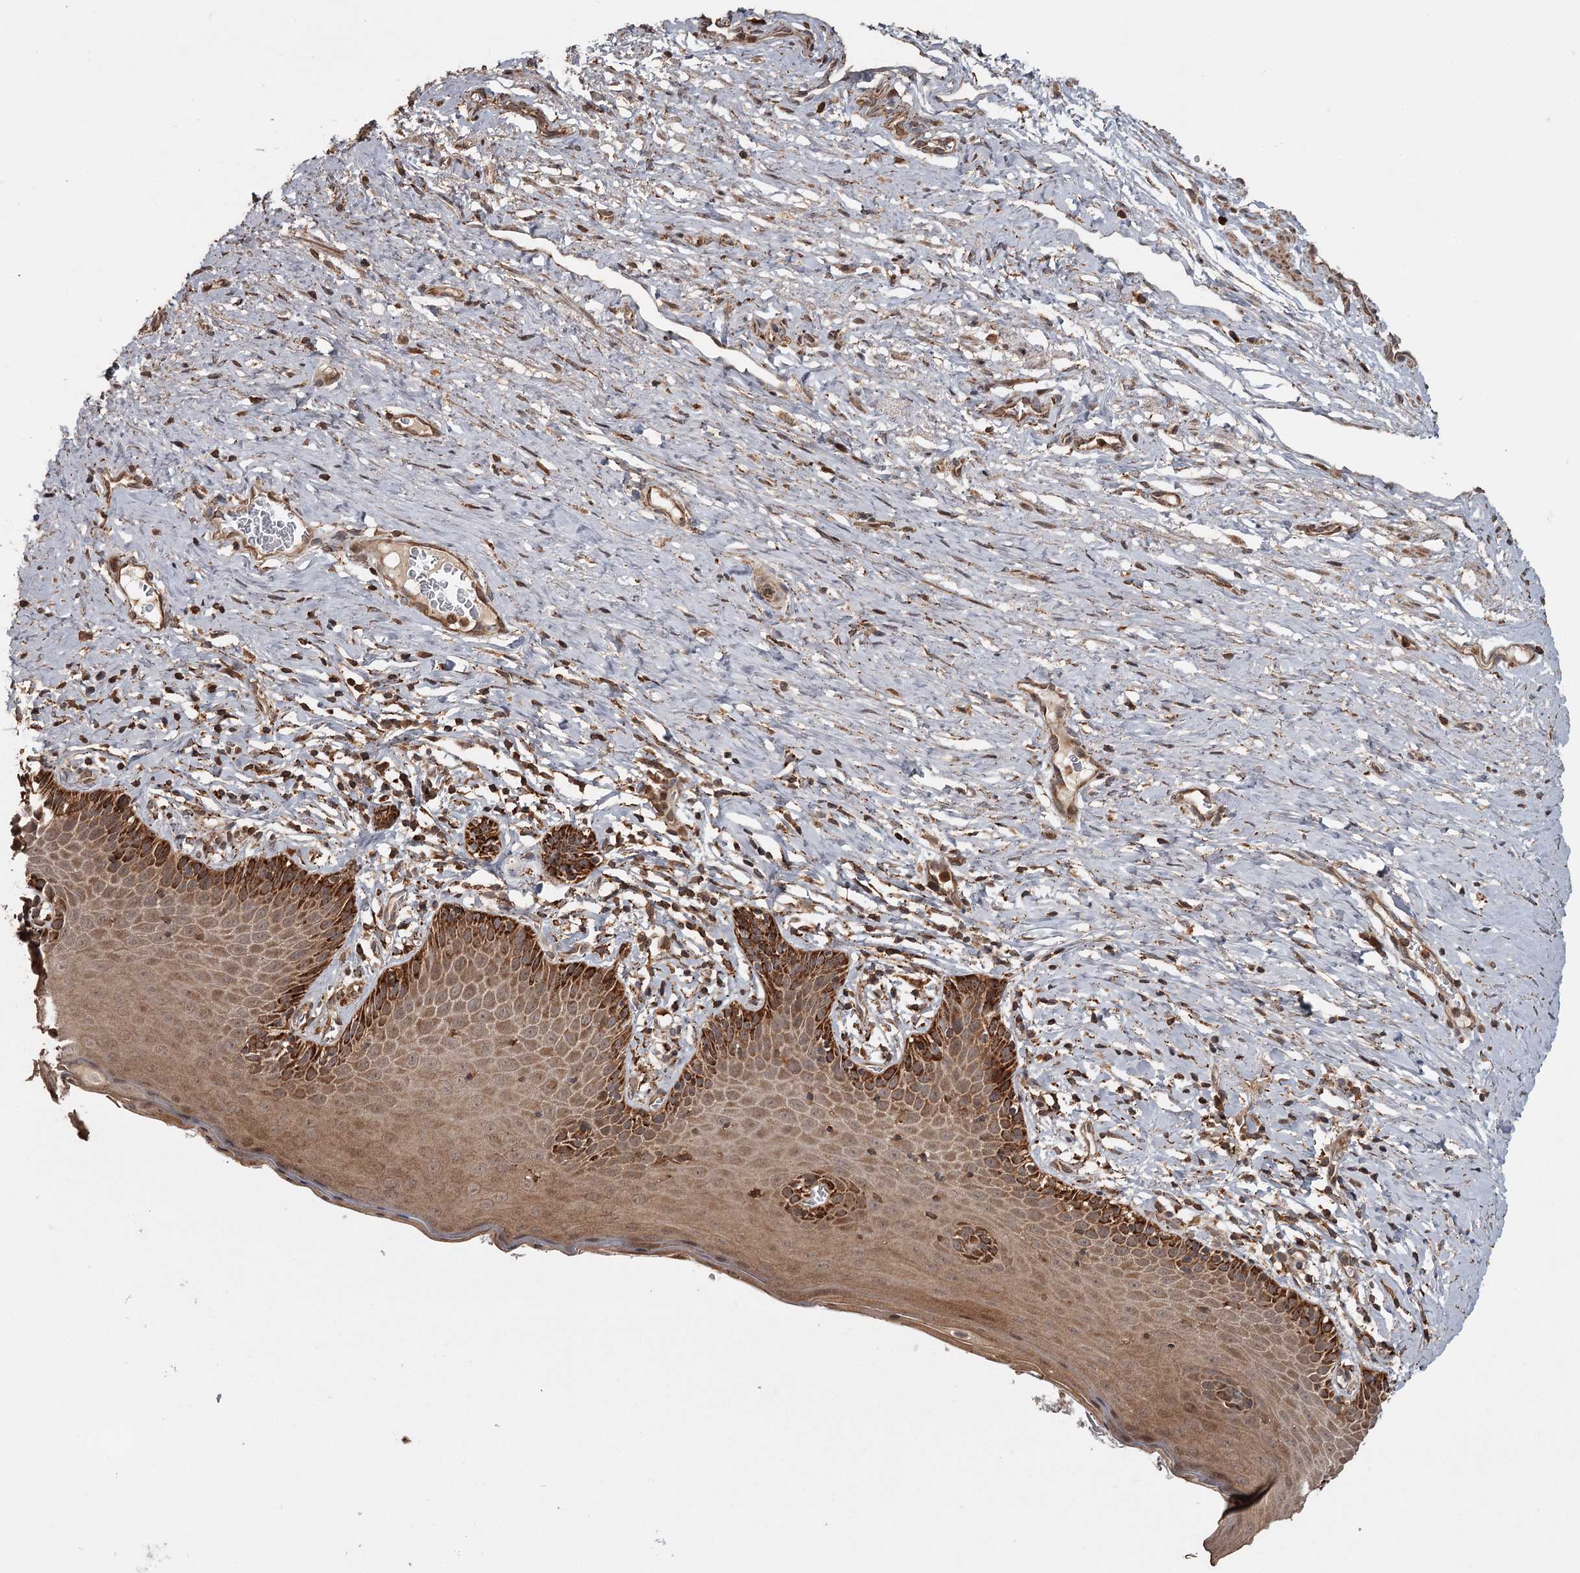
{"staining": {"intensity": "moderate", "quantity": ">75%", "location": "cytoplasmic/membranous"}, "tissue": "cervix", "cell_type": "Glandular cells", "image_type": "normal", "snomed": [{"axis": "morphology", "description": "Normal tissue, NOS"}, {"axis": "topography", "description": "Cervix"}], "caption": "High-power microscopy captured an IHC image of benign cervix, revealing moderate cytoplasmic/membranous staining in approximately >75% of glandular cells.", "gene": "FAXC", "patient": {"sex": "female", "age": 42}}